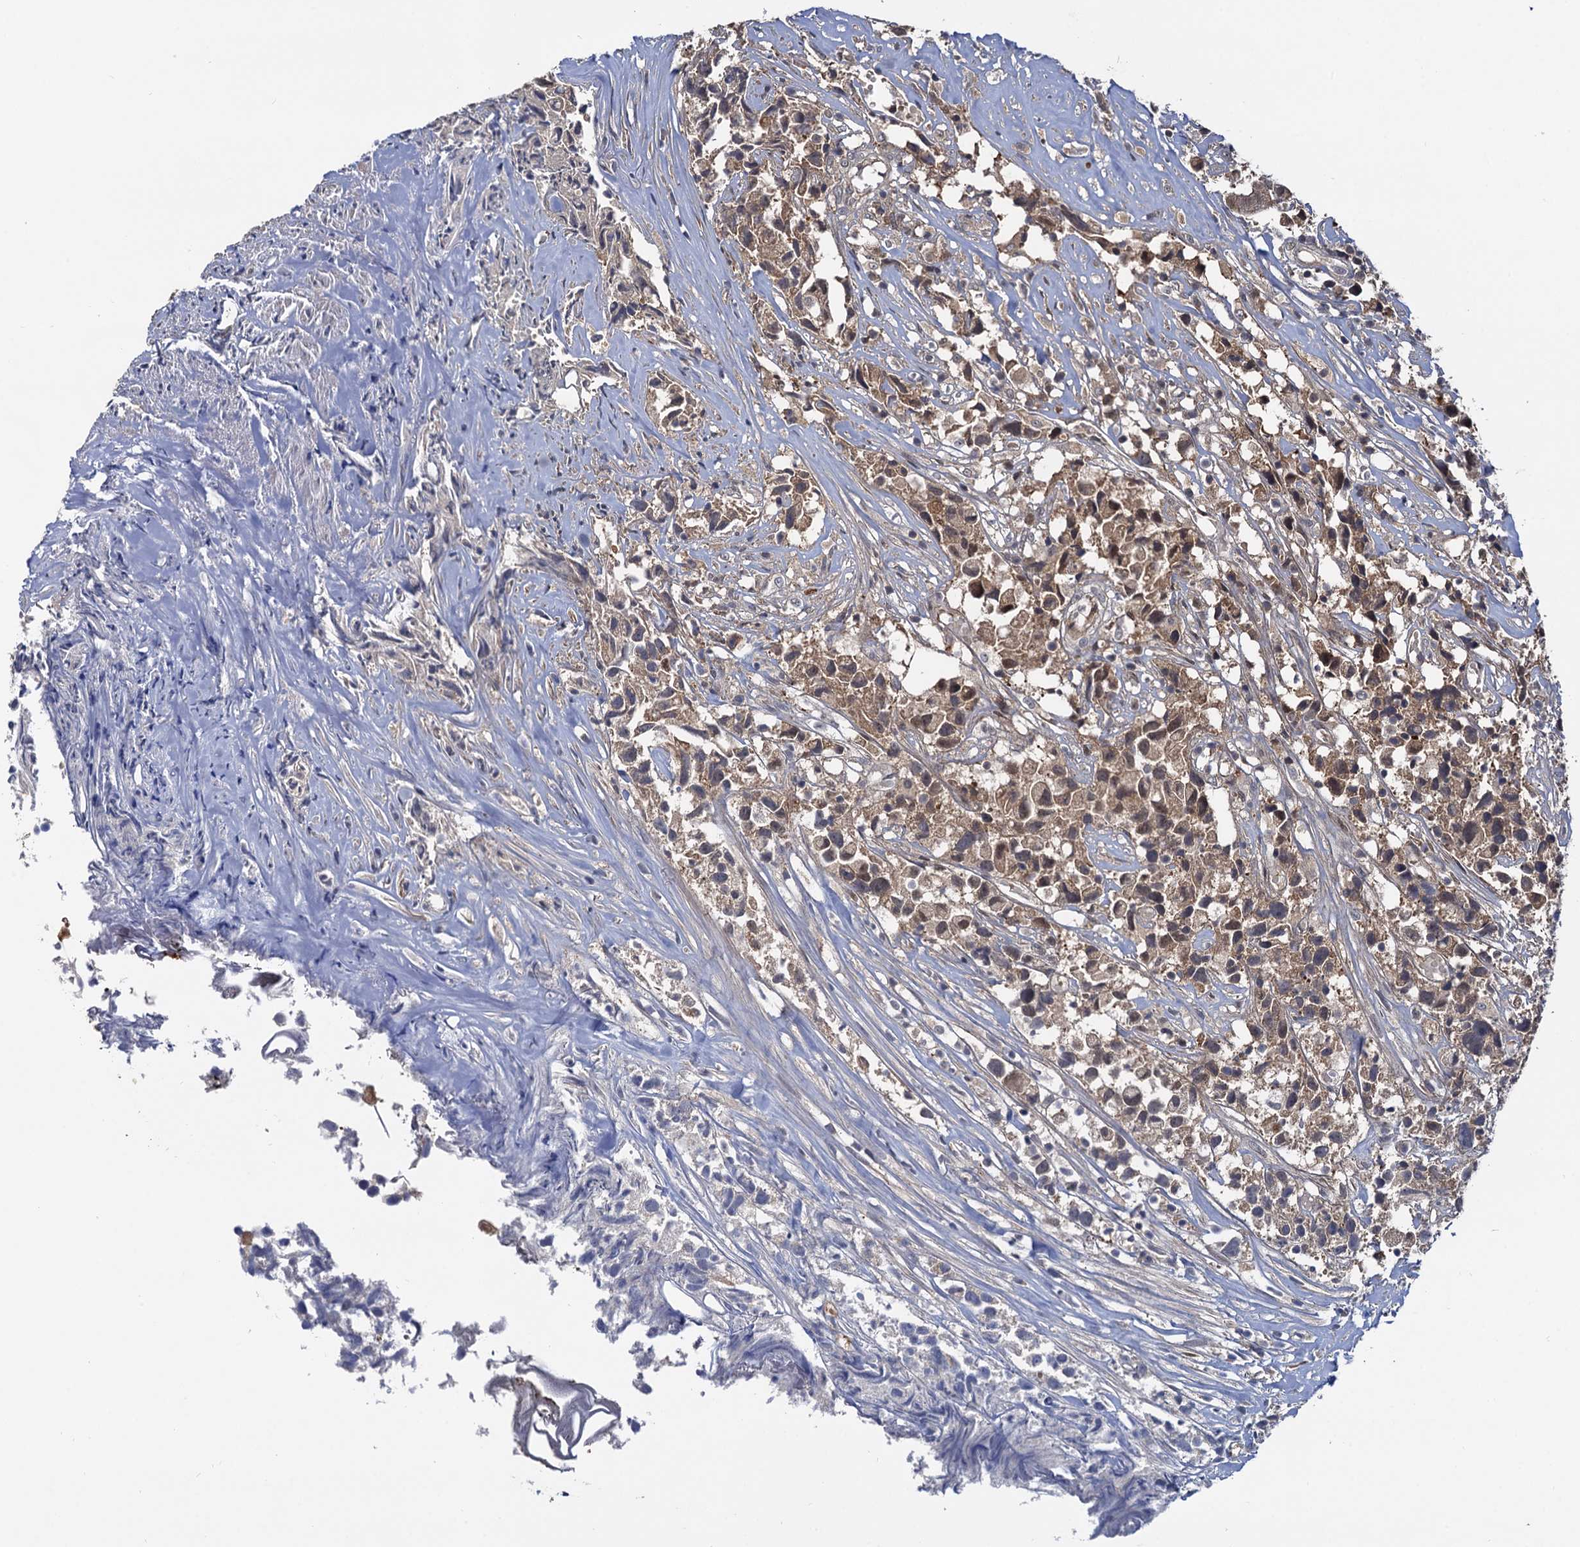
{"staining": {"intensity": "weak", "quantity": ">75%", "location": "cytoplasmic/membranous,nuclear"}, "tissue": "urothelial cancer", "cell_type": "Tumor cells", "image_type": "cancer", "snomed": [{"axis": "morphology", "description": "Urothelial carcinoma, High grade"}, {"axis": "topography", "description": "Urinary bladder"}], "caption": "Weak cytoplasmic/membranous and nuclear expression is appreciated in approximately >75% of tumor cells in urothelial carcinoma (high-grade).", "gene": "SELENOP", "patient": {"sex": "female", "age": 75}}